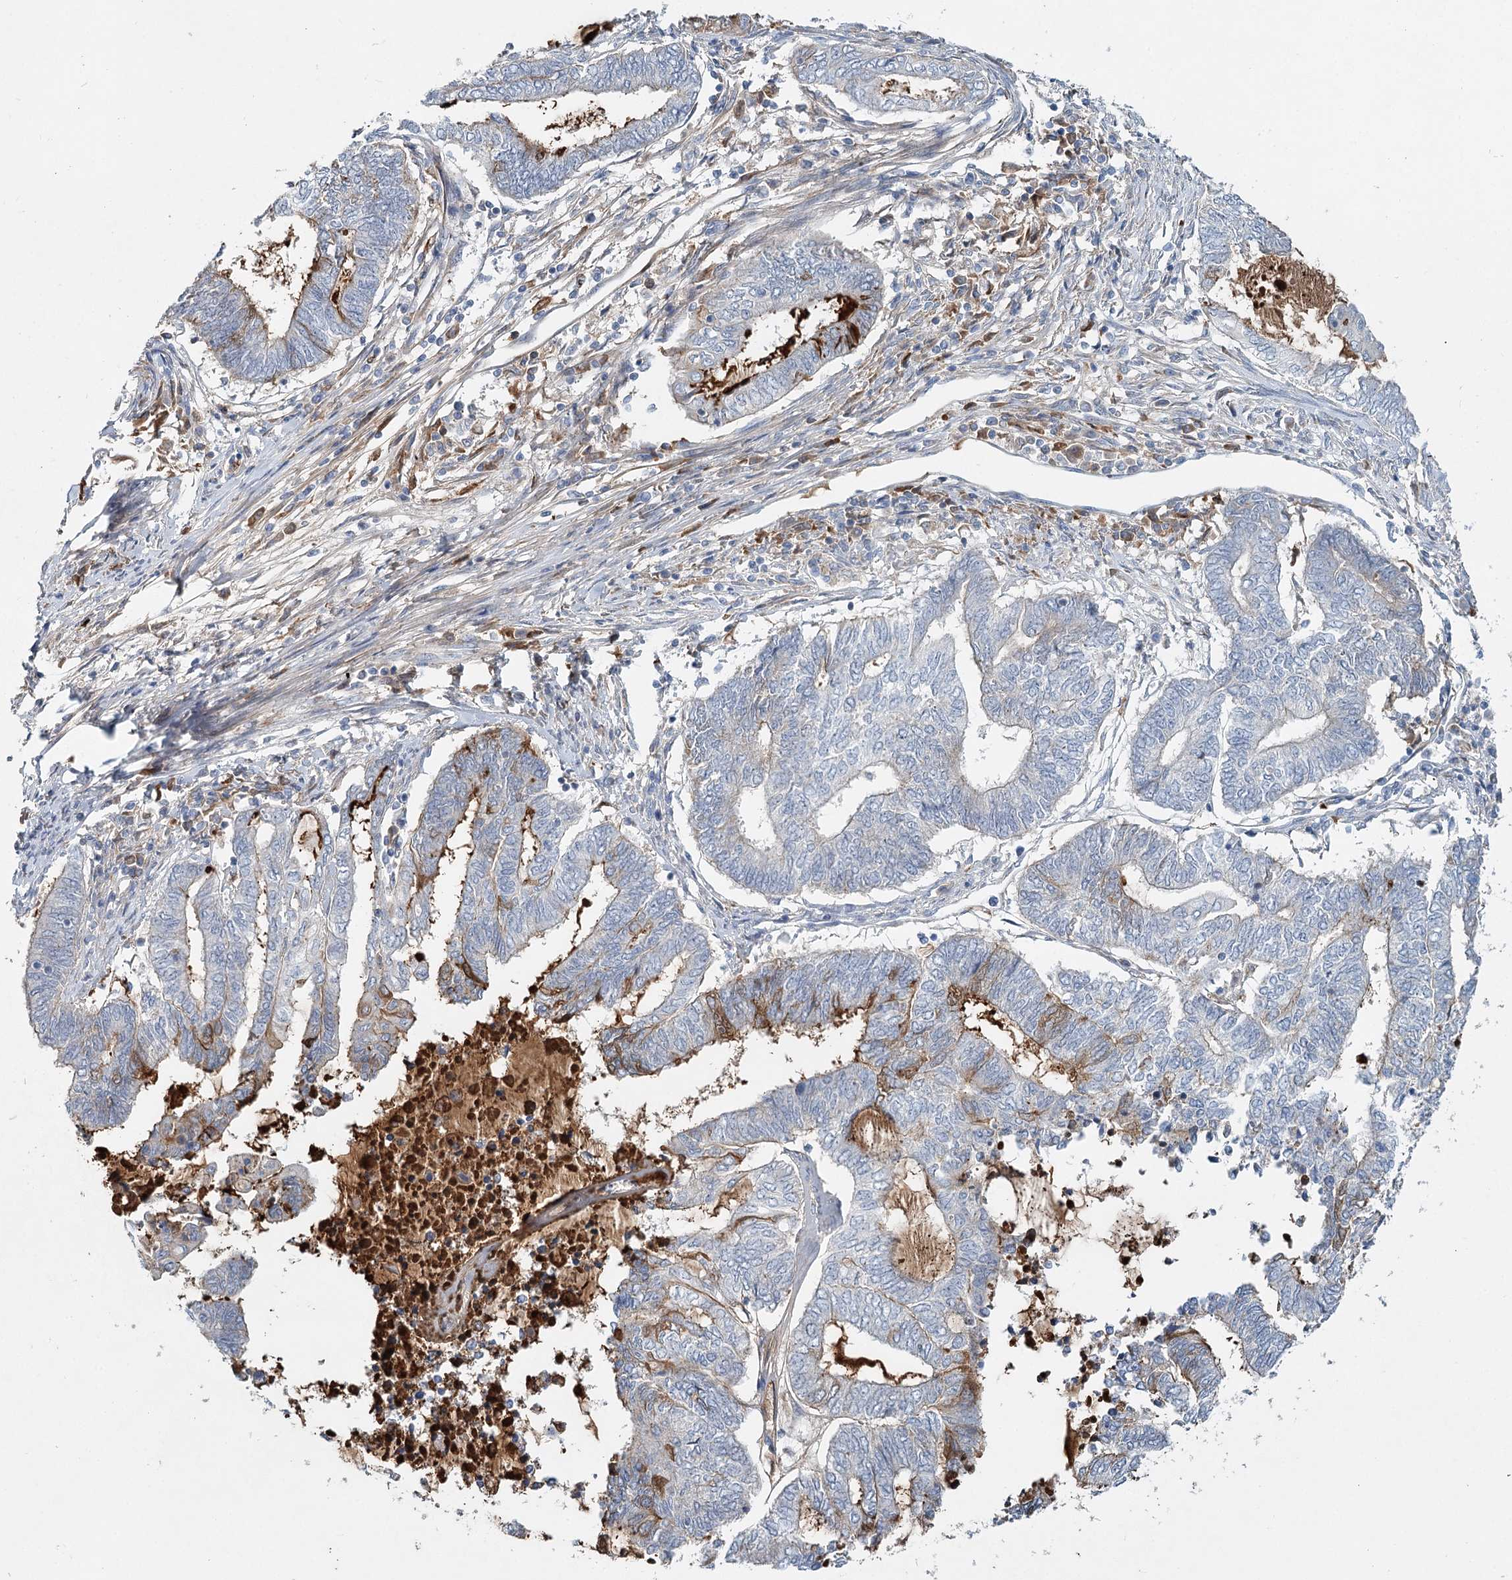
{"staining": {"intensity": "moderate", "quantity": "<25%", "location": "cytoplasmic/membranous"}, "tissue": "endometrial cancer", "cell_type": "Tumor cells", "image_type": "cancer", "snomed": [{"axis": "morphology", "description": "Adenocarcinoma, NOS"}, {"axis": "topography", "description": "Uterus"}, {"axis": "topography", "description": "Endometrium"}], "caption": "High-magnification brightfield microscopy of adenocarcinoma (endometrial) stained with DAB (brown) and counterstained with hematoxylin (blue). tumor cells exhibit moderate cytoplasmic/membranous staining is identified in about<25% of cells.", "gene": "ALKBH8", "patient": {"sex": "female", "age": 70}}